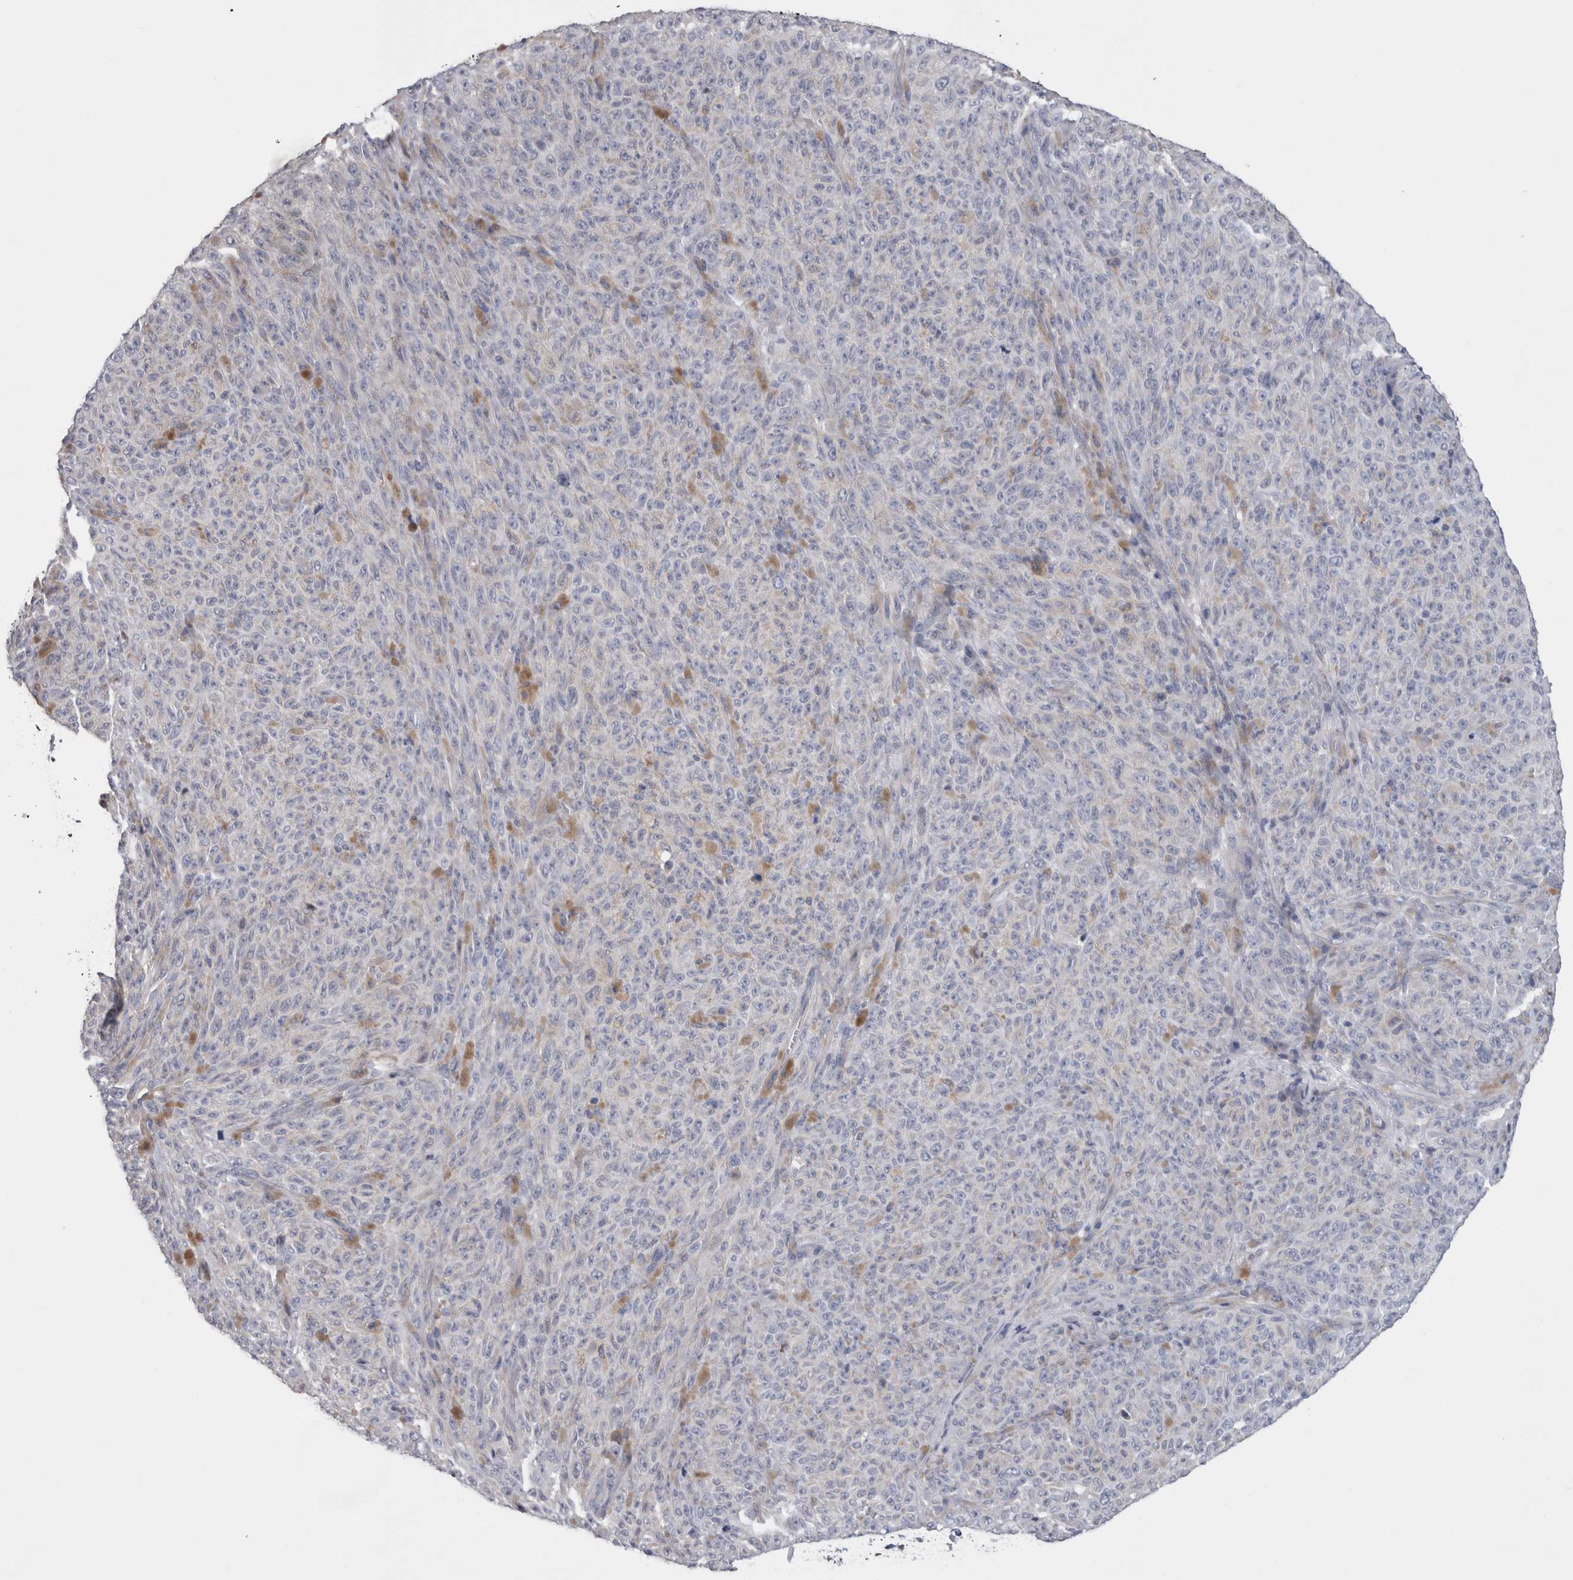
{"staining": {"intensity": "negative", "quantity": "none", "location": "none"}, "tissue": "melanoma", "cell_type": "Tumor cells", "image_type": "cancer", "snomed": [{"axis": "morphology", "description": "Malignant melanoma, NOS"}, {"axis": "topography", "description": "Skin"}], "caption": "An IHC photomicrograph of malignant melanoma is shown. There is no staining in tumor cells of malignant melanoma. (DAB (3,3'-diaminobenzidine) immunohistochemistry visualized using brightfield microscopy, high magnification).", "gene": "GDAP1", "patient": {"sex": "female", "age": 82}}